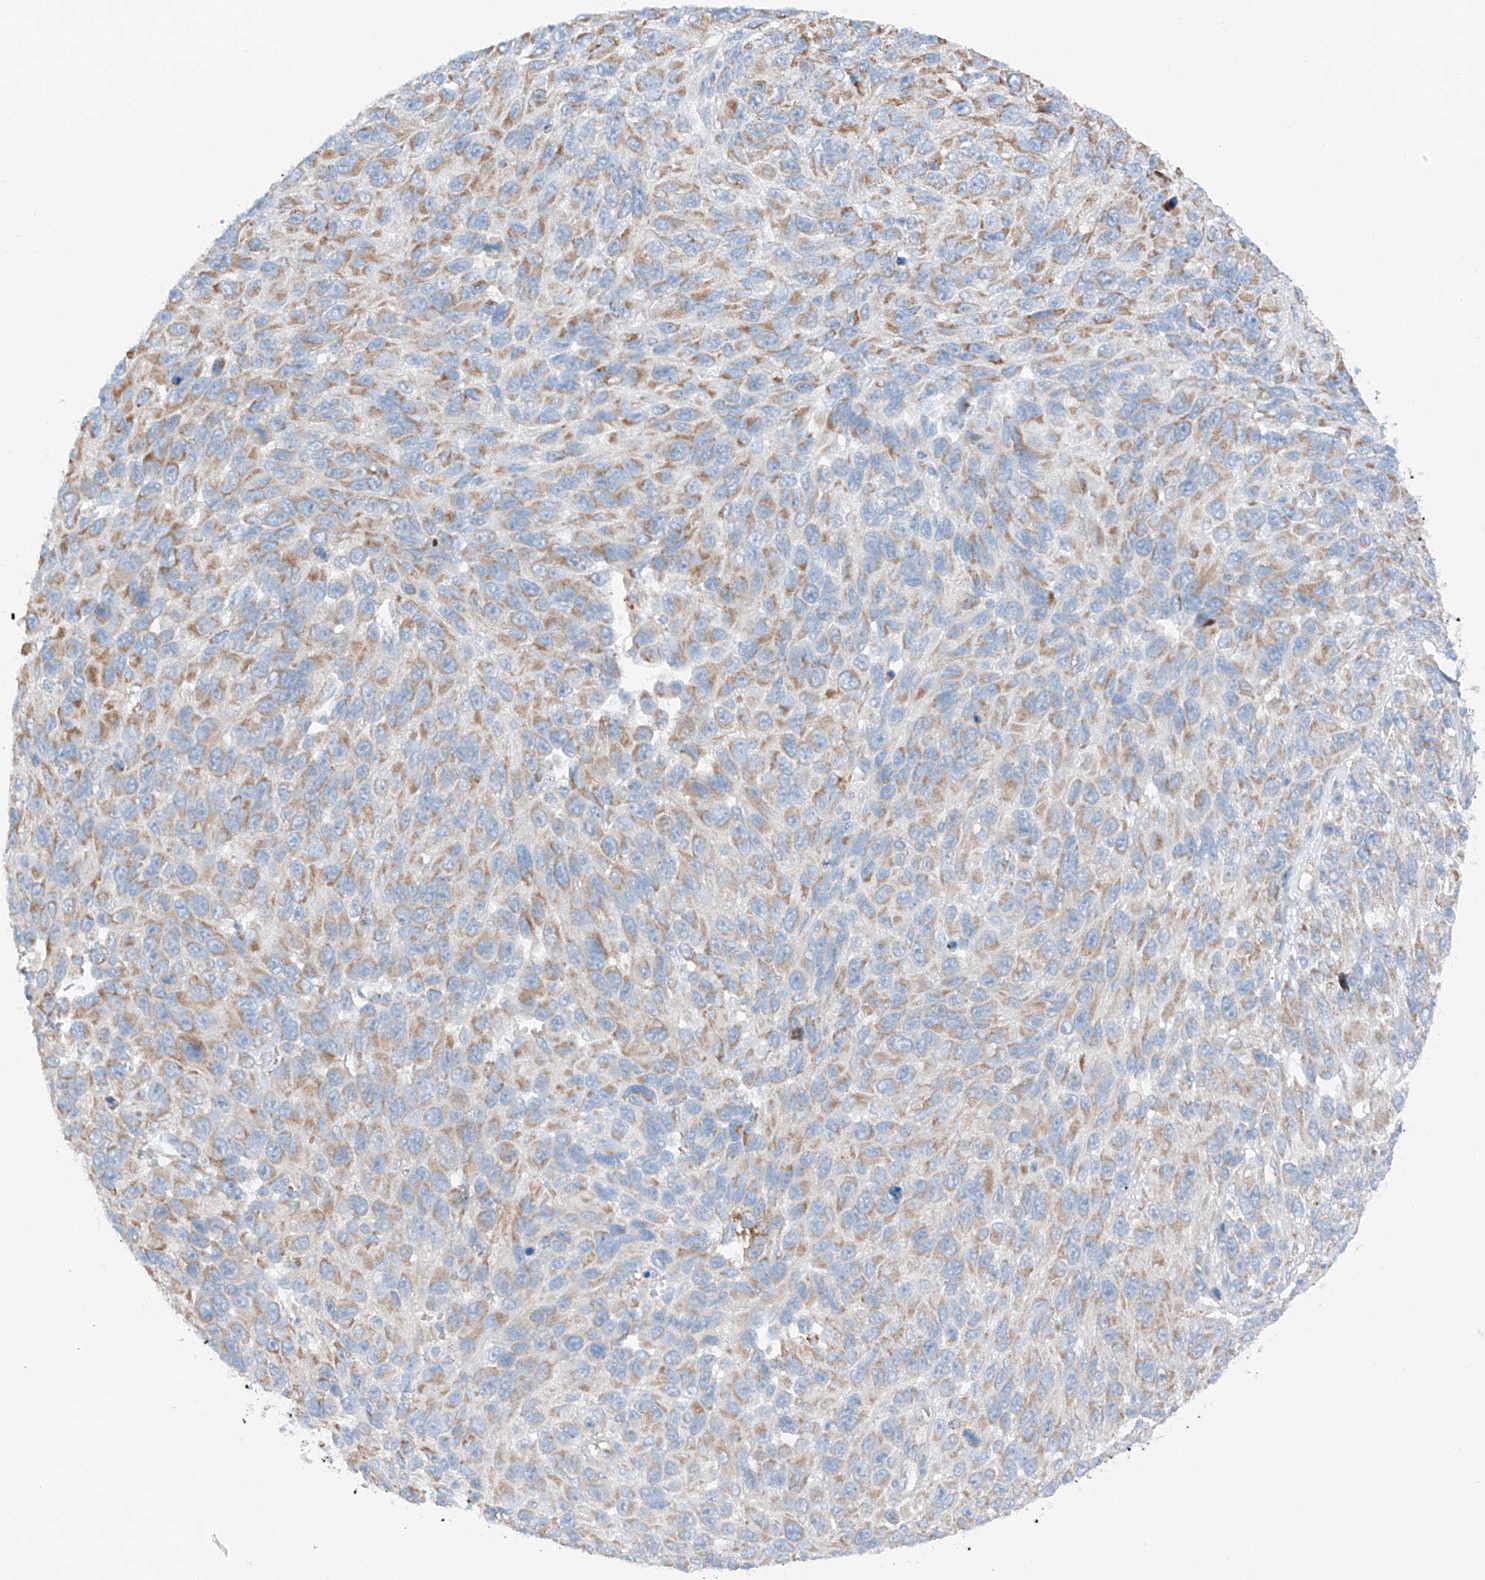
{"staining": {"intensity": "moderate", "quantity": ">75%", "location": "cytoplasmic/membranous"}, "tissue": "melanoma", "cell_type": "Tumor cells", "image_type": "cancer", "snomed": [{"axis": "morphology", "description": "Malignant melanoma, NOS"}, {"axis": "topography", "description": "Skin"}], "caption": "Protein staining displays moderate cytoplasmic/membranous expression in approximately >75% of tumor cells in melanoma. (DAB = brown stain, brightfield microscopy at high magnification).", "gene": "MRAP", "patient": {"sex": "female", "age": 96}}